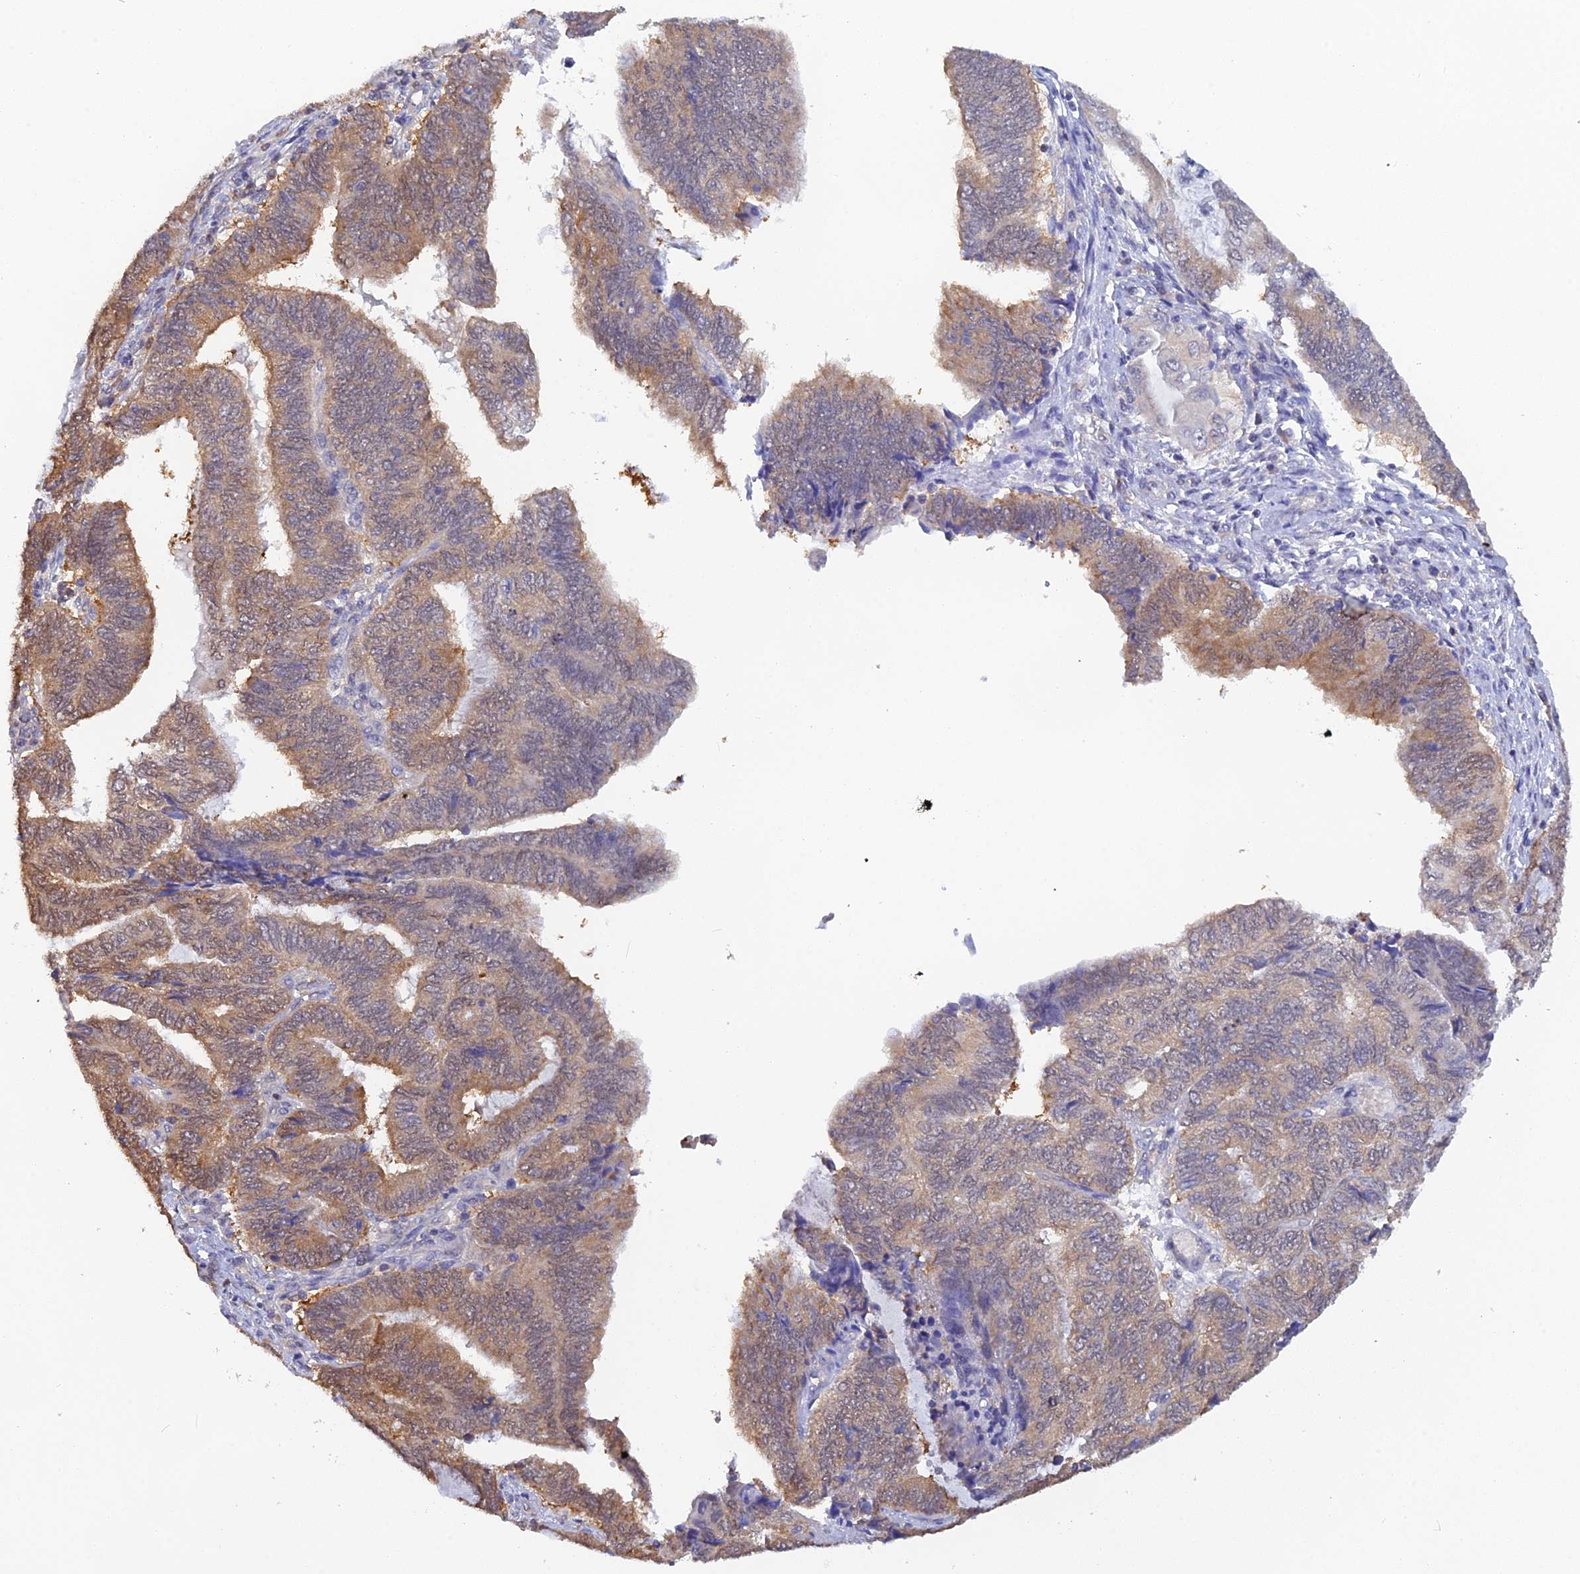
{"staining": {"intensity": "weak", "quantity": "25%-75%", "location": "cytoplasmic/membranous"}, "tissue": "endometrial cancer", "cell_type": "Tumor cells", "image_type": "cancer", "snomed": [{"axis": "morphology", "description": "Adenocarcinoma, NOS"}, {"axis": "topography", "description": "Uterus"}, {"axis": "topography", "description": "Endometrium"}], "caption": "An IHC histopathology image of tumor tissue is shown. Protein staining in brown labels weak cytoplasmic/membranous positivity in endometrial cancer (adenocarcinoma) within tumor cells. The staining is performed using DAB brown chromogen to label protein expression. The nuclei are counter-stained blue using hematoxylin.", "gene": "HINT1", "patient": {"sex": "female", "age": 70}}